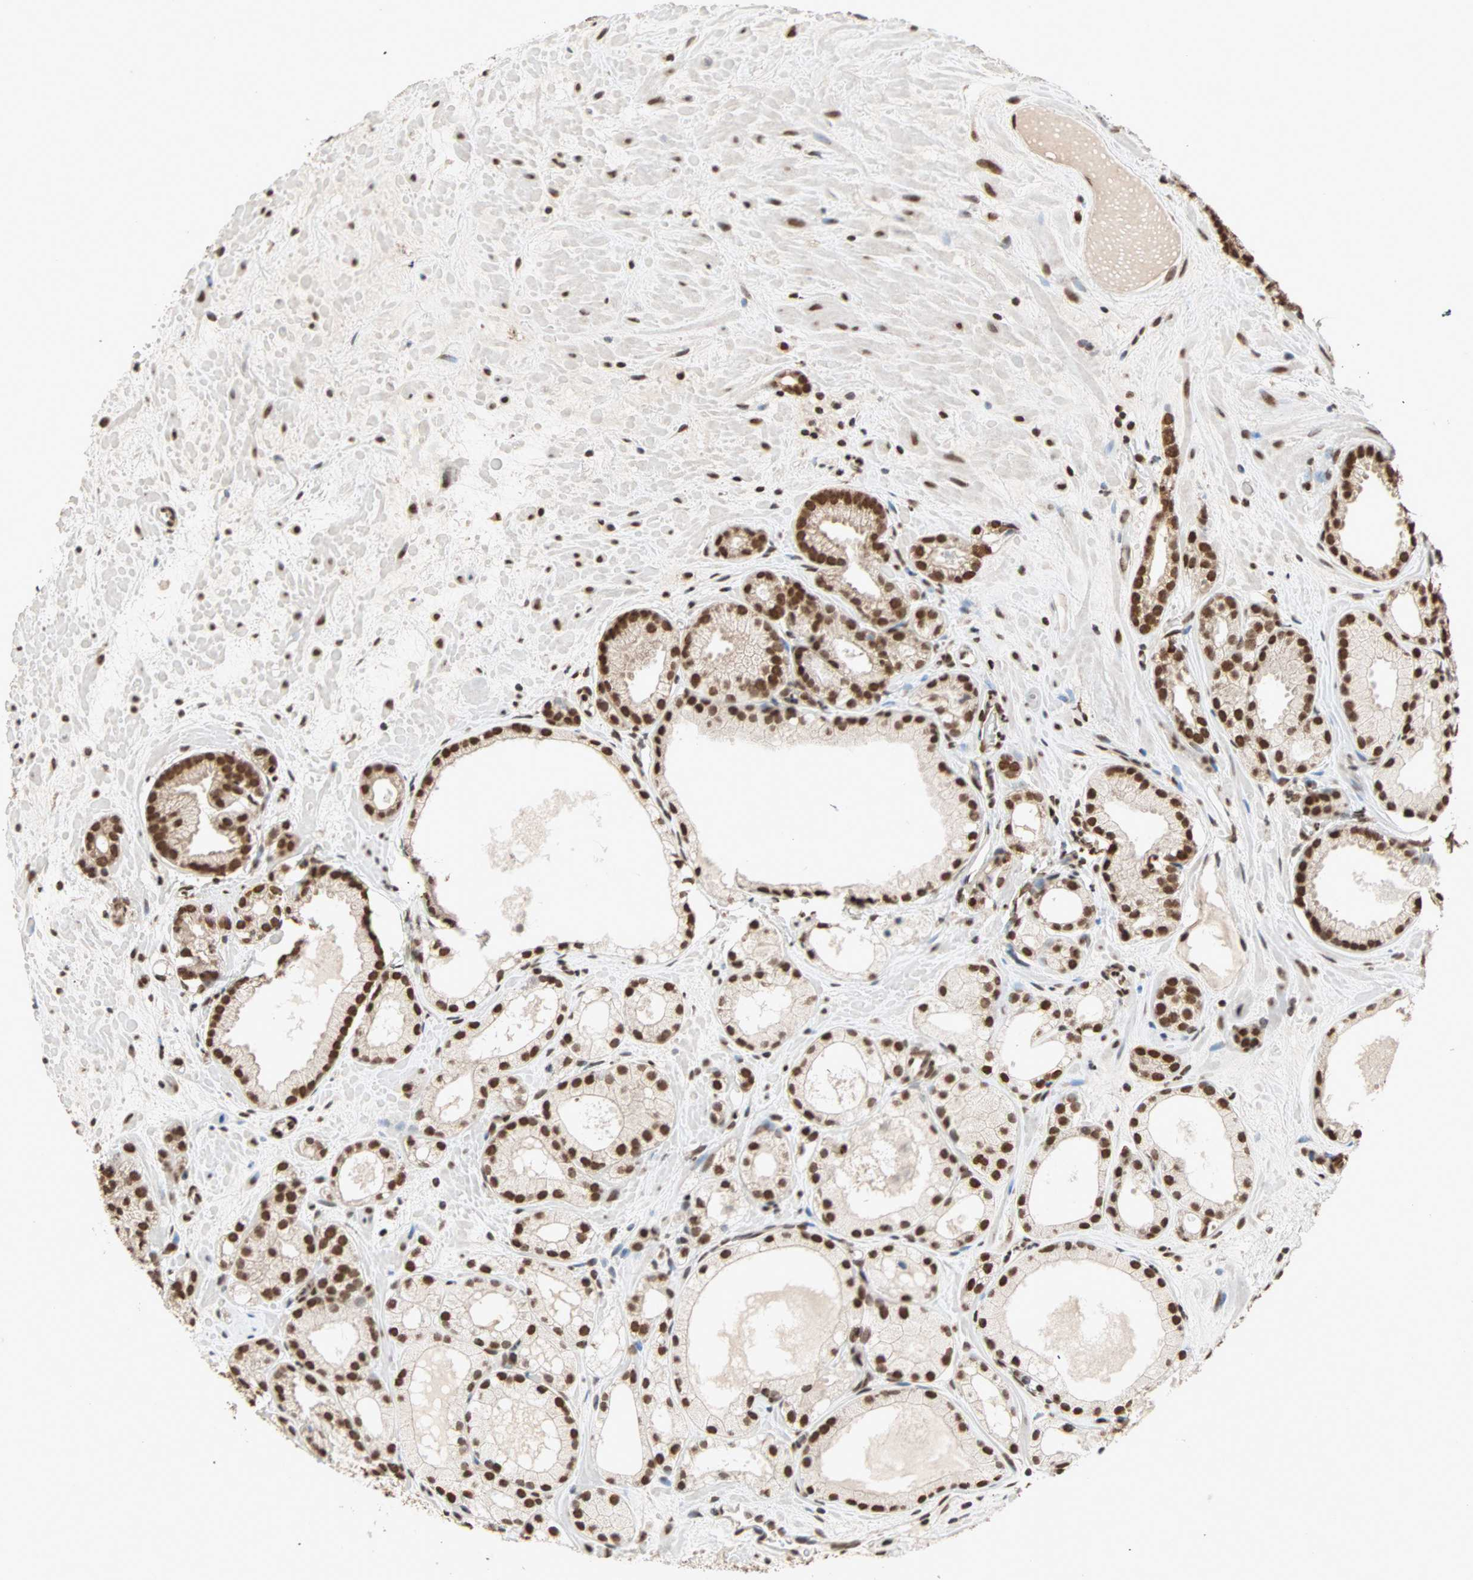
{"staining": {"intensity": "strong", "quantity": ">75%", "location": "nuclear"}, "tissue": "prostate cancer", "cell_type": "Tumor cells", "image_type": "cancer", "snomed": [{"axis": "morphology", "description": "Adenocarcinoma, Low grade"}, {"axis": "topography", "description": "Prostate"}], "caption": "A brown stain labels strong nuclear positivity of a protein in human prostate cancer (low-grade adenocarcinoma) tumor cells.", "gene": "DAZAP1", "patient": {"sex": "male", "age": 57}}